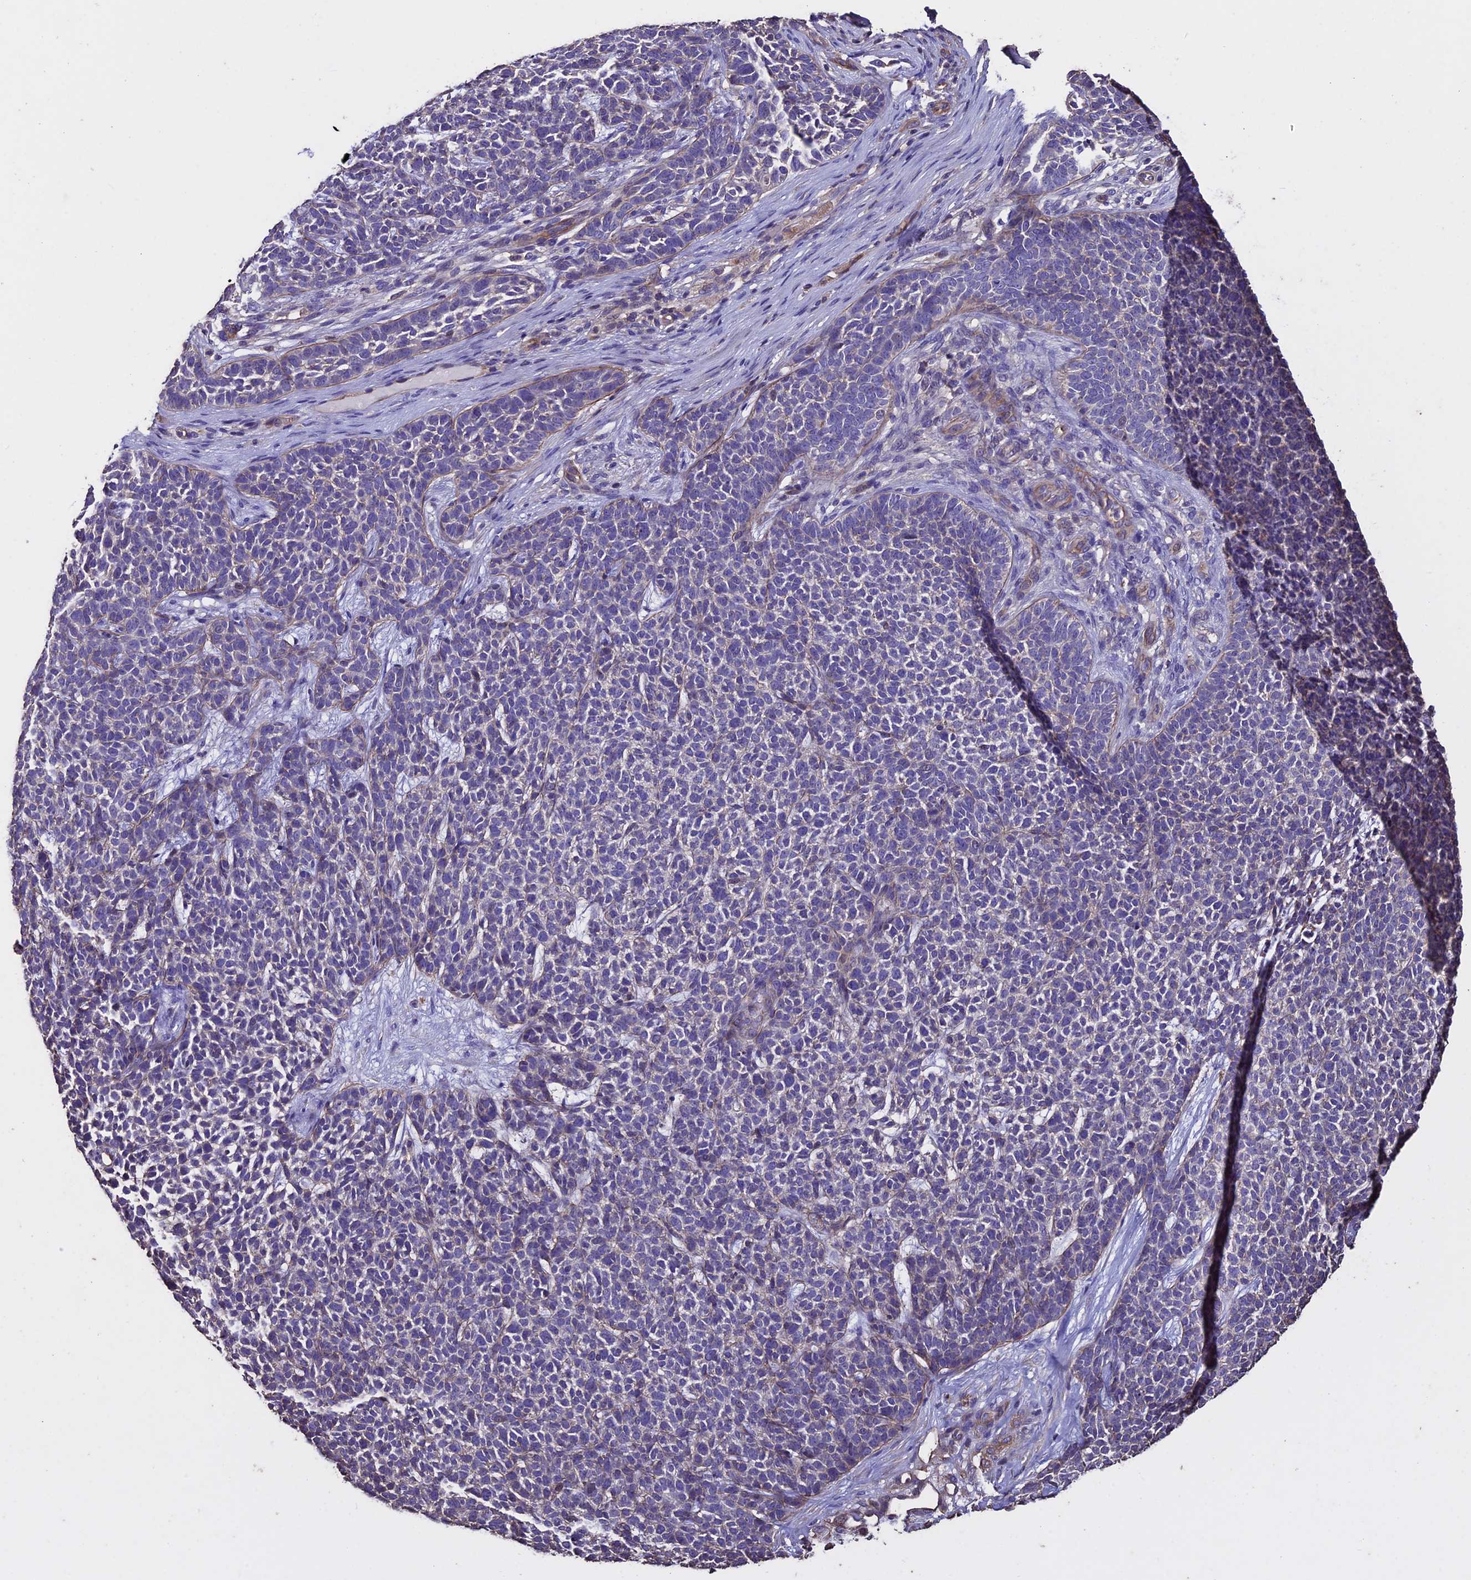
{"staining": {"intensity": "negative", "quantity": "none", "location": "none"}, "tissue": "skin cancer", "cell_type": "Tumor cells", "image_type": "cancer", "snomed": [{"axis": "morphology", "description": "Basal cell carcinoma"}, {"axis": "topography", "description": "Skin"}], "caption": "Skin cancer (basal cell carcinoma) stained for a protein using IHC demonstrates no staining tumor cells.", "gene": "USB1", "patient": {"sex": "female", "age": 84}}